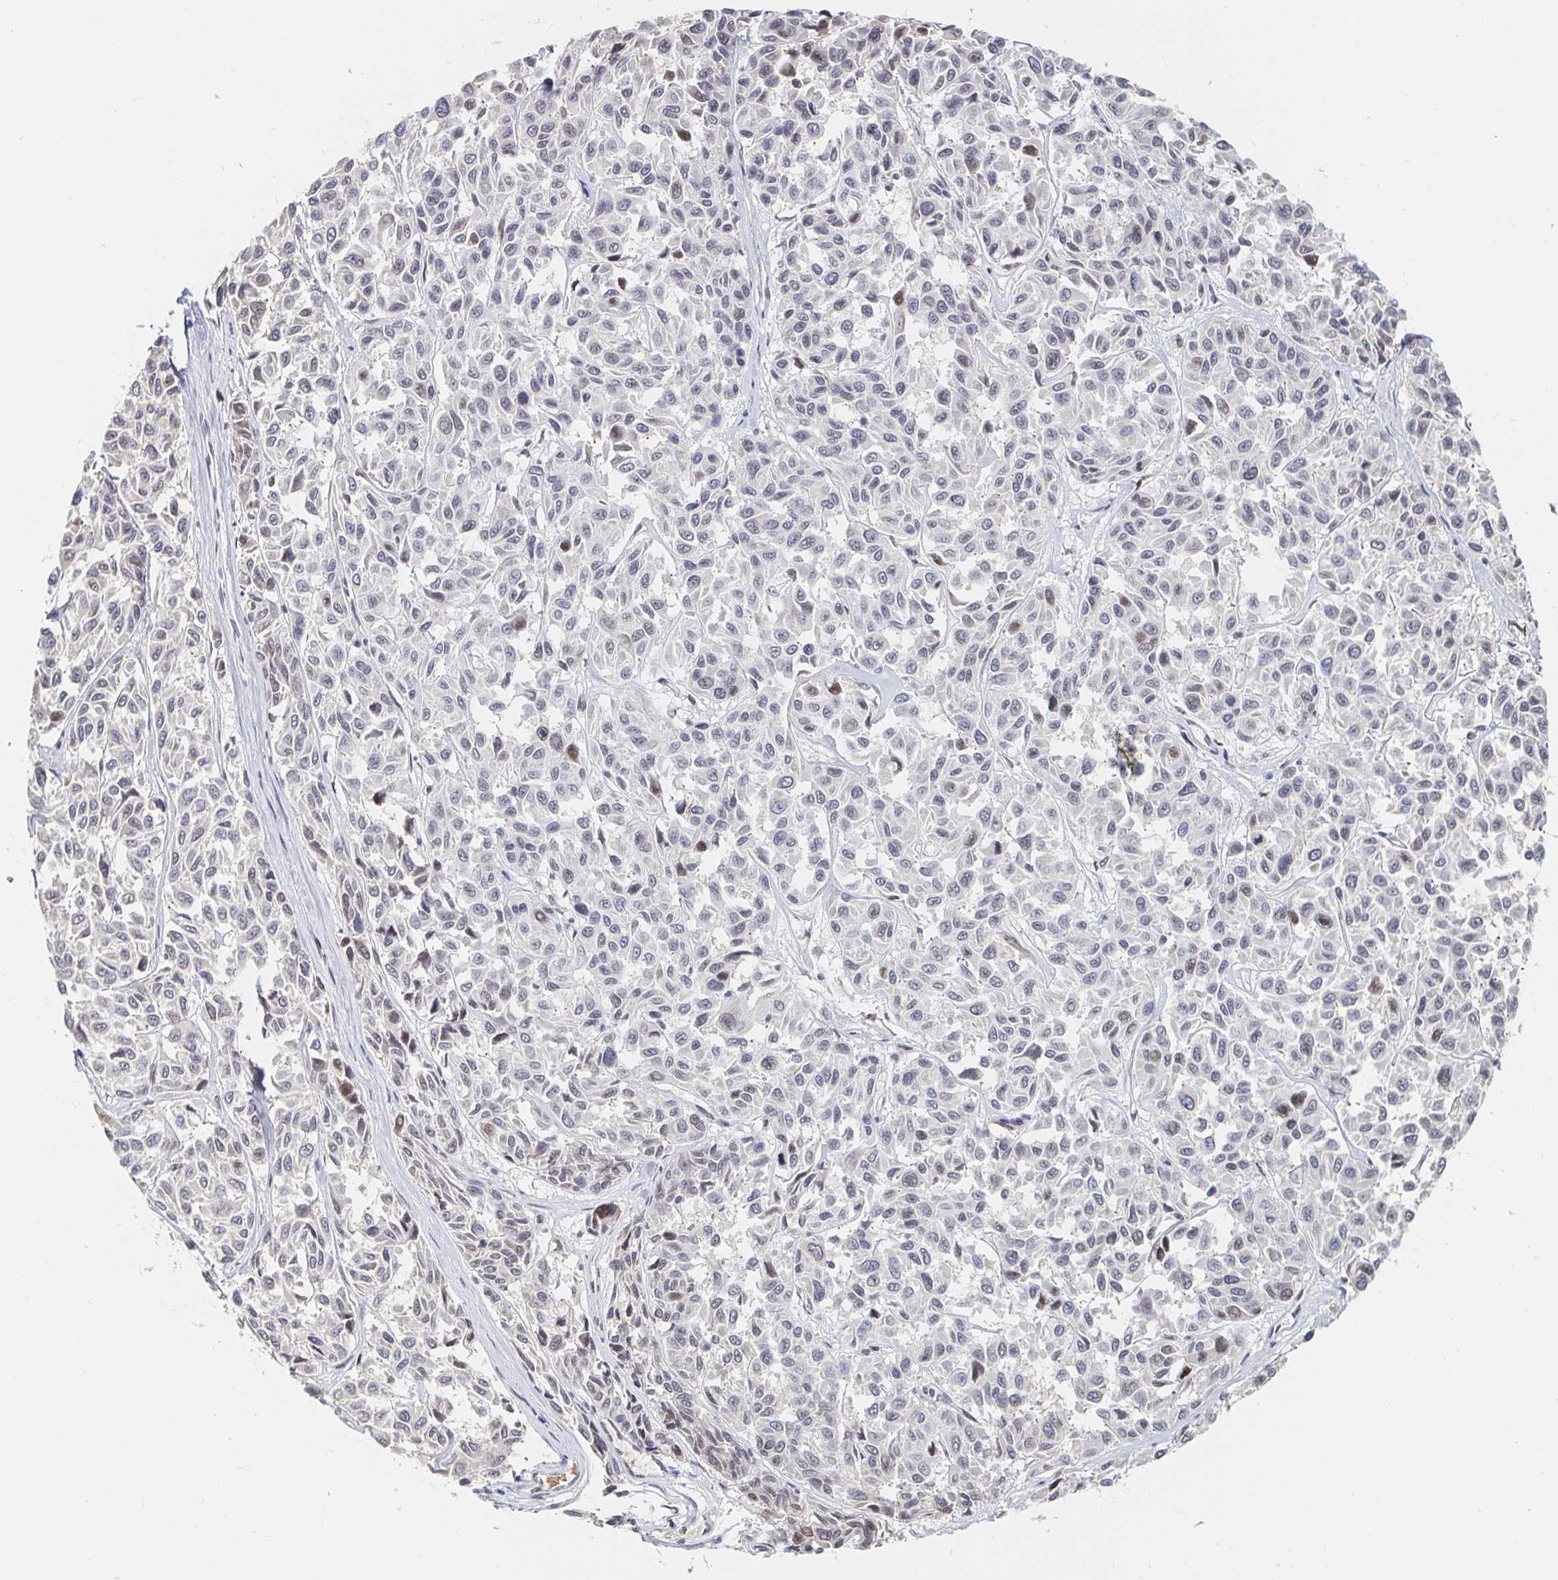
{"staining": {"intensity": "negative", "quantity": "none", "location": "none"}, "tissue": "melanoma", "cell_type": "Tumor cells", "image_type": "cancer", "snomed": [{"axis": "morphology", "description": "Malignant melanoma, NOS"}, {"axis": "topography", "description": "Skin"}], "caption": "Protein analysis of melanoma displays no significant staining in tumor cells.", "gene": "CHD2", "patient": {"sex": "female", "age": 66}}